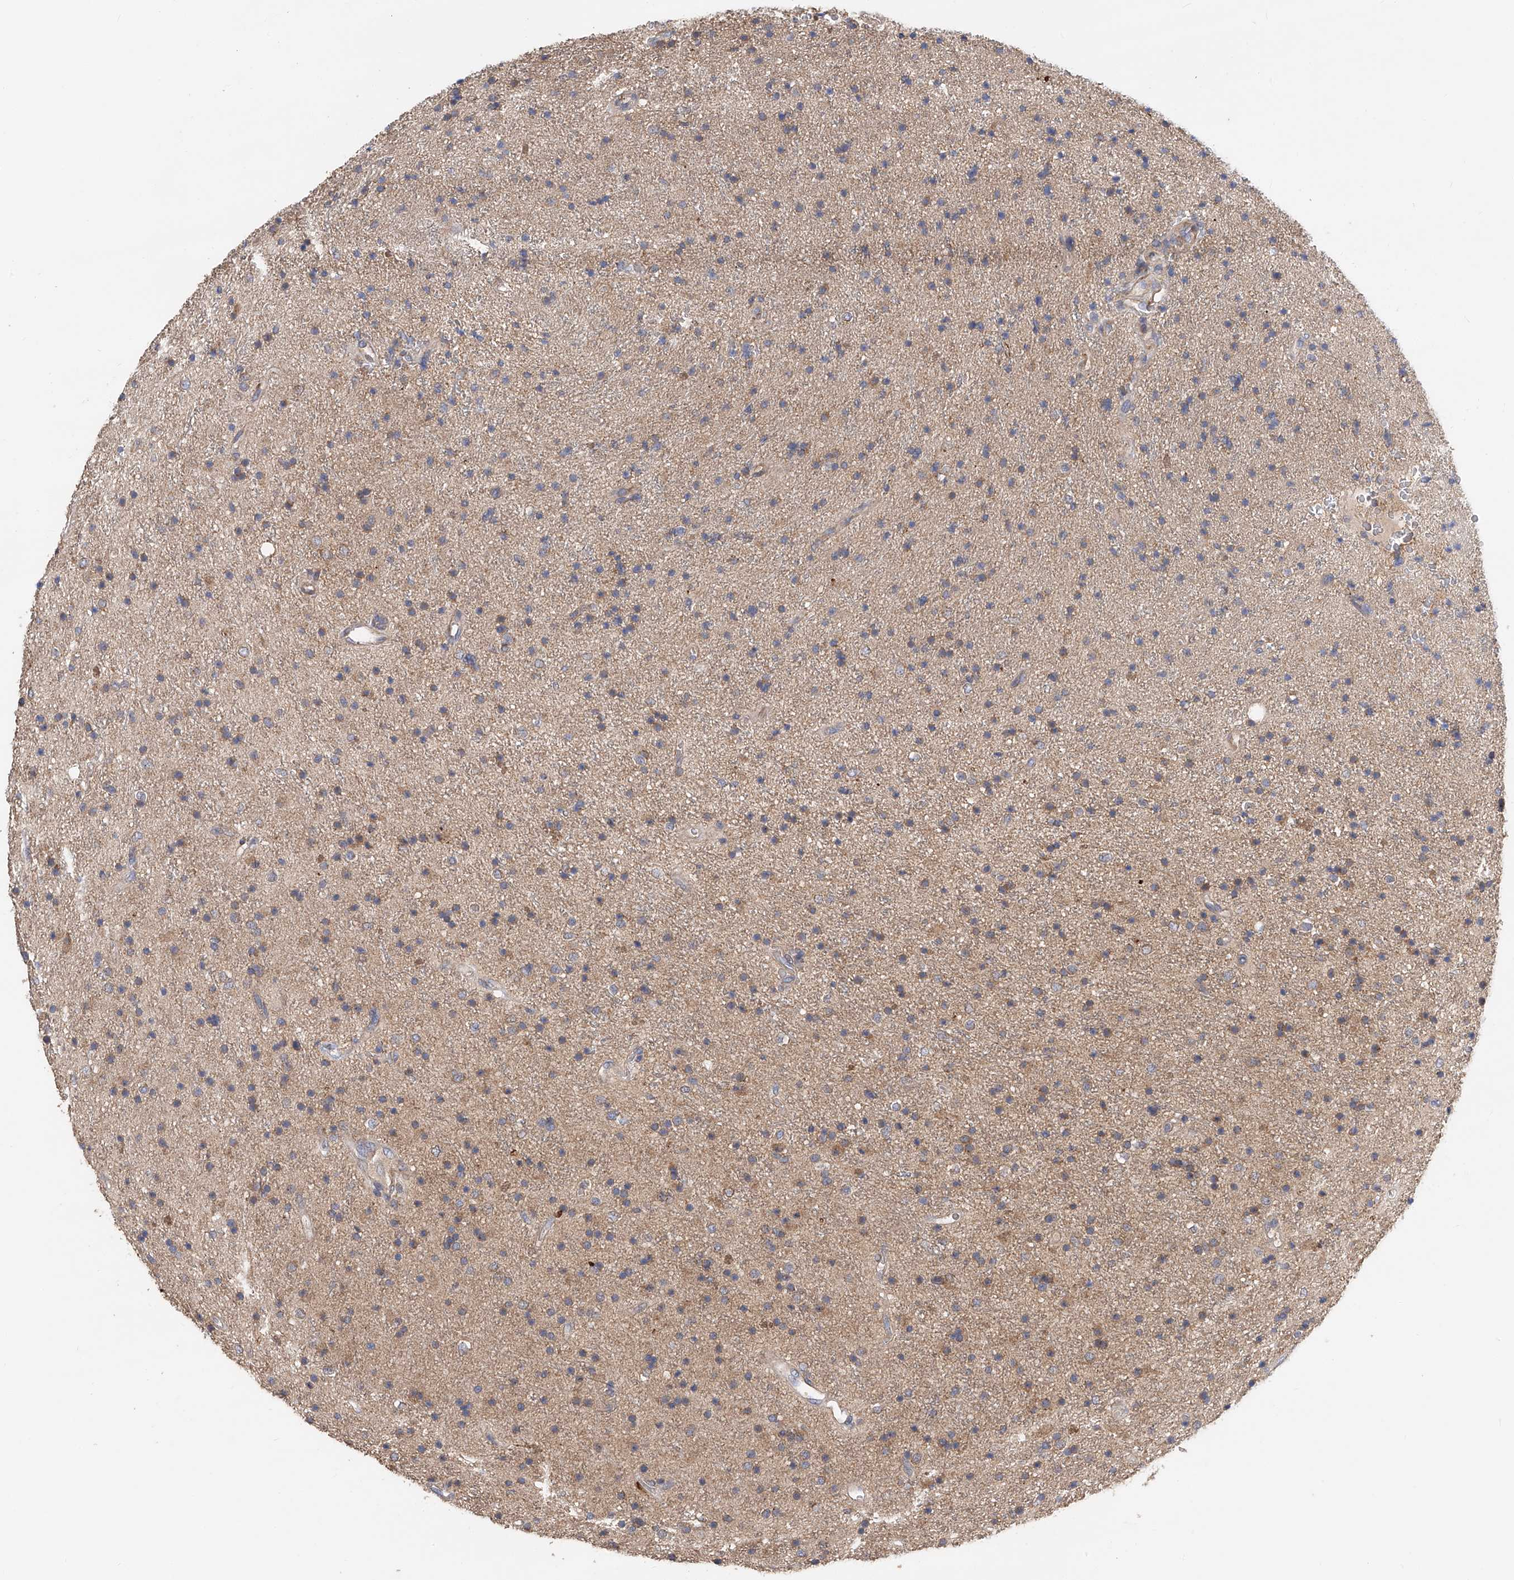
{"staining": {"intensity": "weak", "quantity": "25%-75%", "location": "cytoplasmic/membranous"}, "tissue": "glioma", "cell_type": "Tumor cells", "image_type": "cancer", "snomed": [{"axis": "morphology", "description": "Glioma, malignant, High grade"}, {"axis": "topography", "description": "Brain"}], "caption": "Immunohistochemistry (IHC) (DAB (3,3'-diaminobenzidine)) staining of human malignant high-grade glioma displays weak cytoplasmic/membranous protein staining in approximately 25%-75% of tumor cells.", "gene": "PTK2", "patient": {"sex": "male", "age": 34}}